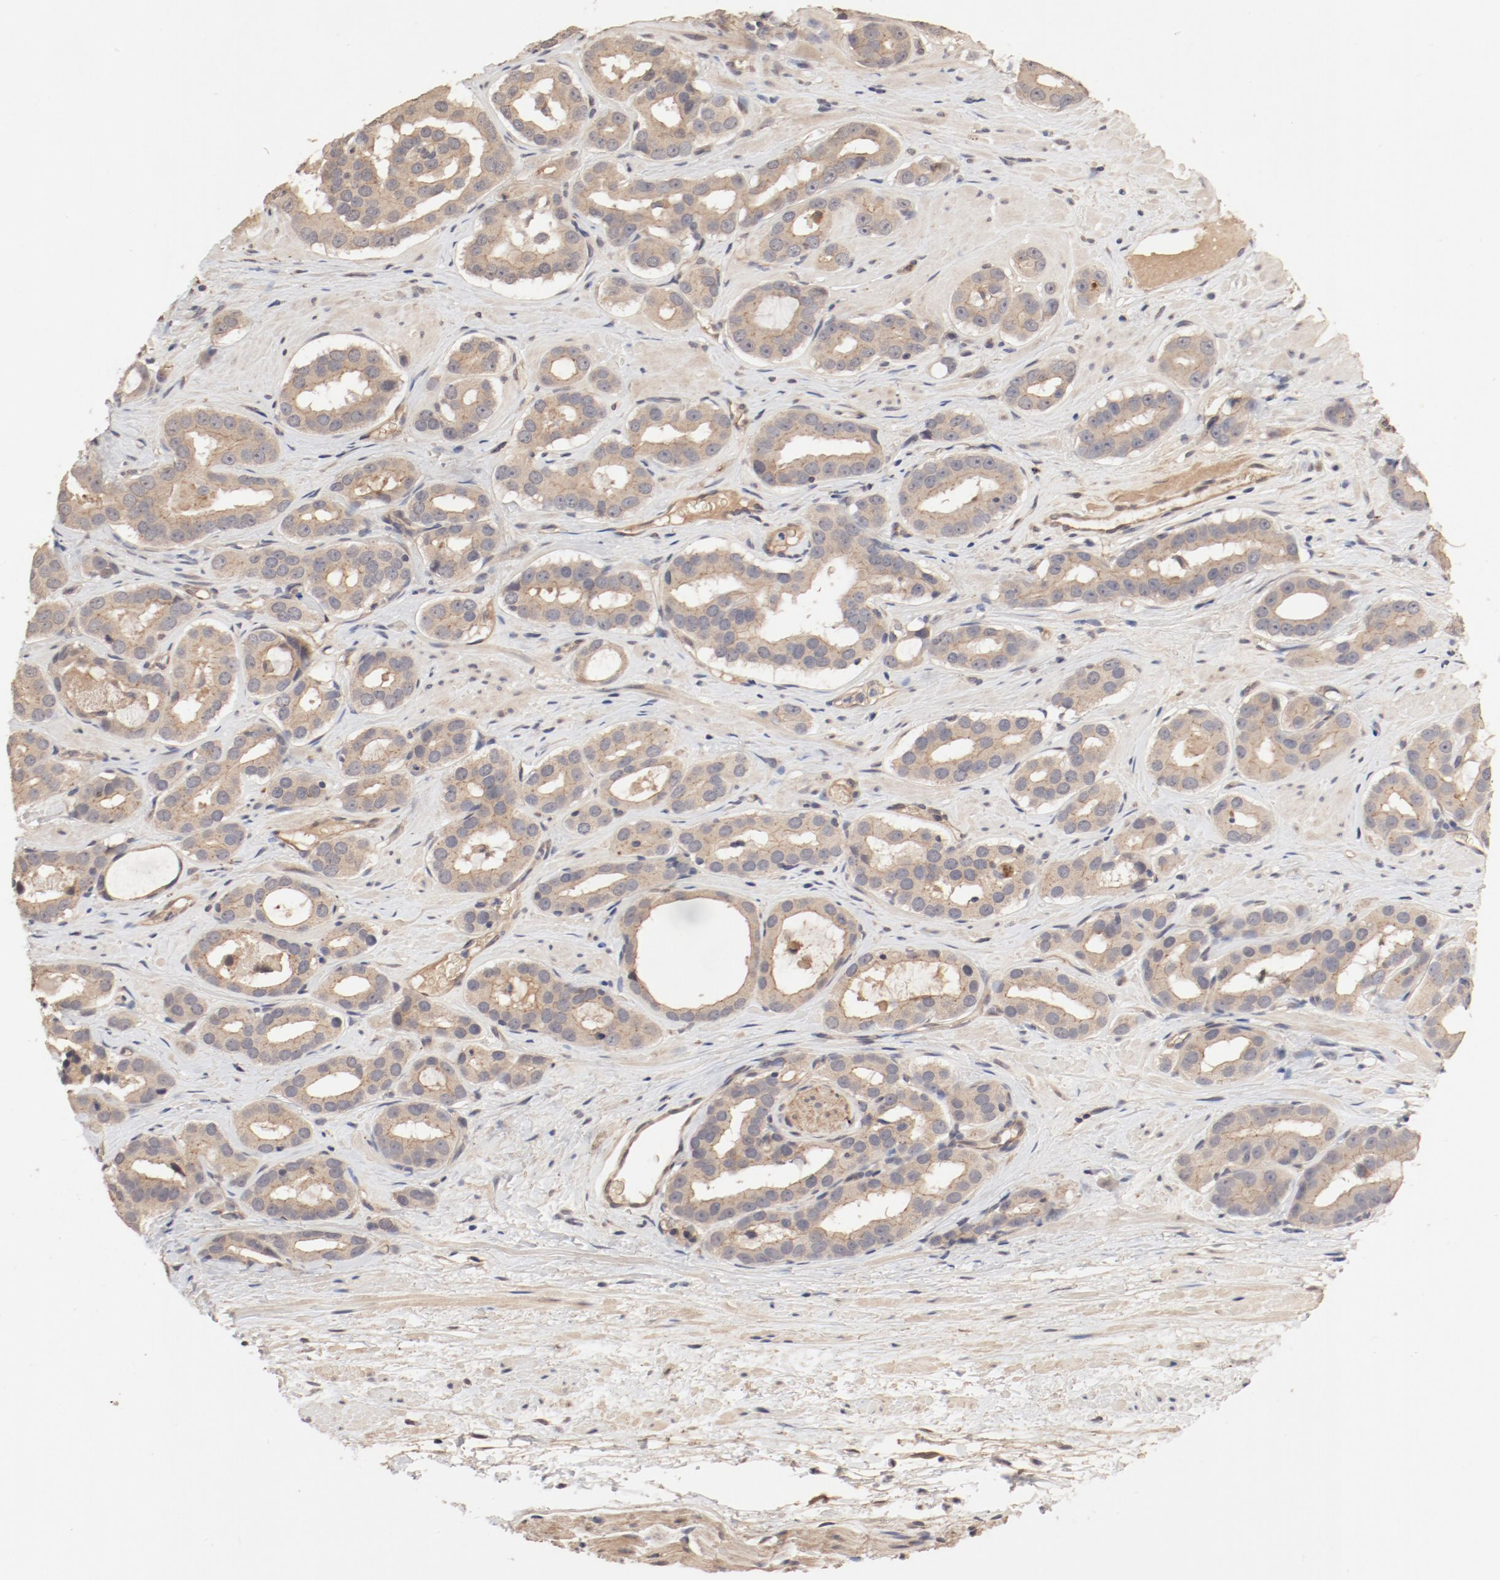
{"staining": {"intensity": "moderate", "quantity": ">75%", "location": "cytoplasmic/membranous"}, "tissue": "prostate cancer", "cell_type": "Tumor cells", "image_type": "cancer", "snomed": [{"axis": "morphology", "description": "Adenocarcinoma, Low grade"}, {"axis": "topography", "description": "Prostate"}], "caption": "Prostate cancer (low-grade adenocarcinoma) stained for a protein (brown) reveals moderate cytoplasmic/membranous positive positivity in about >75% of tumor cells.", "gene": "IL3RA", "patient": {"sex": "male", "age": 59}}